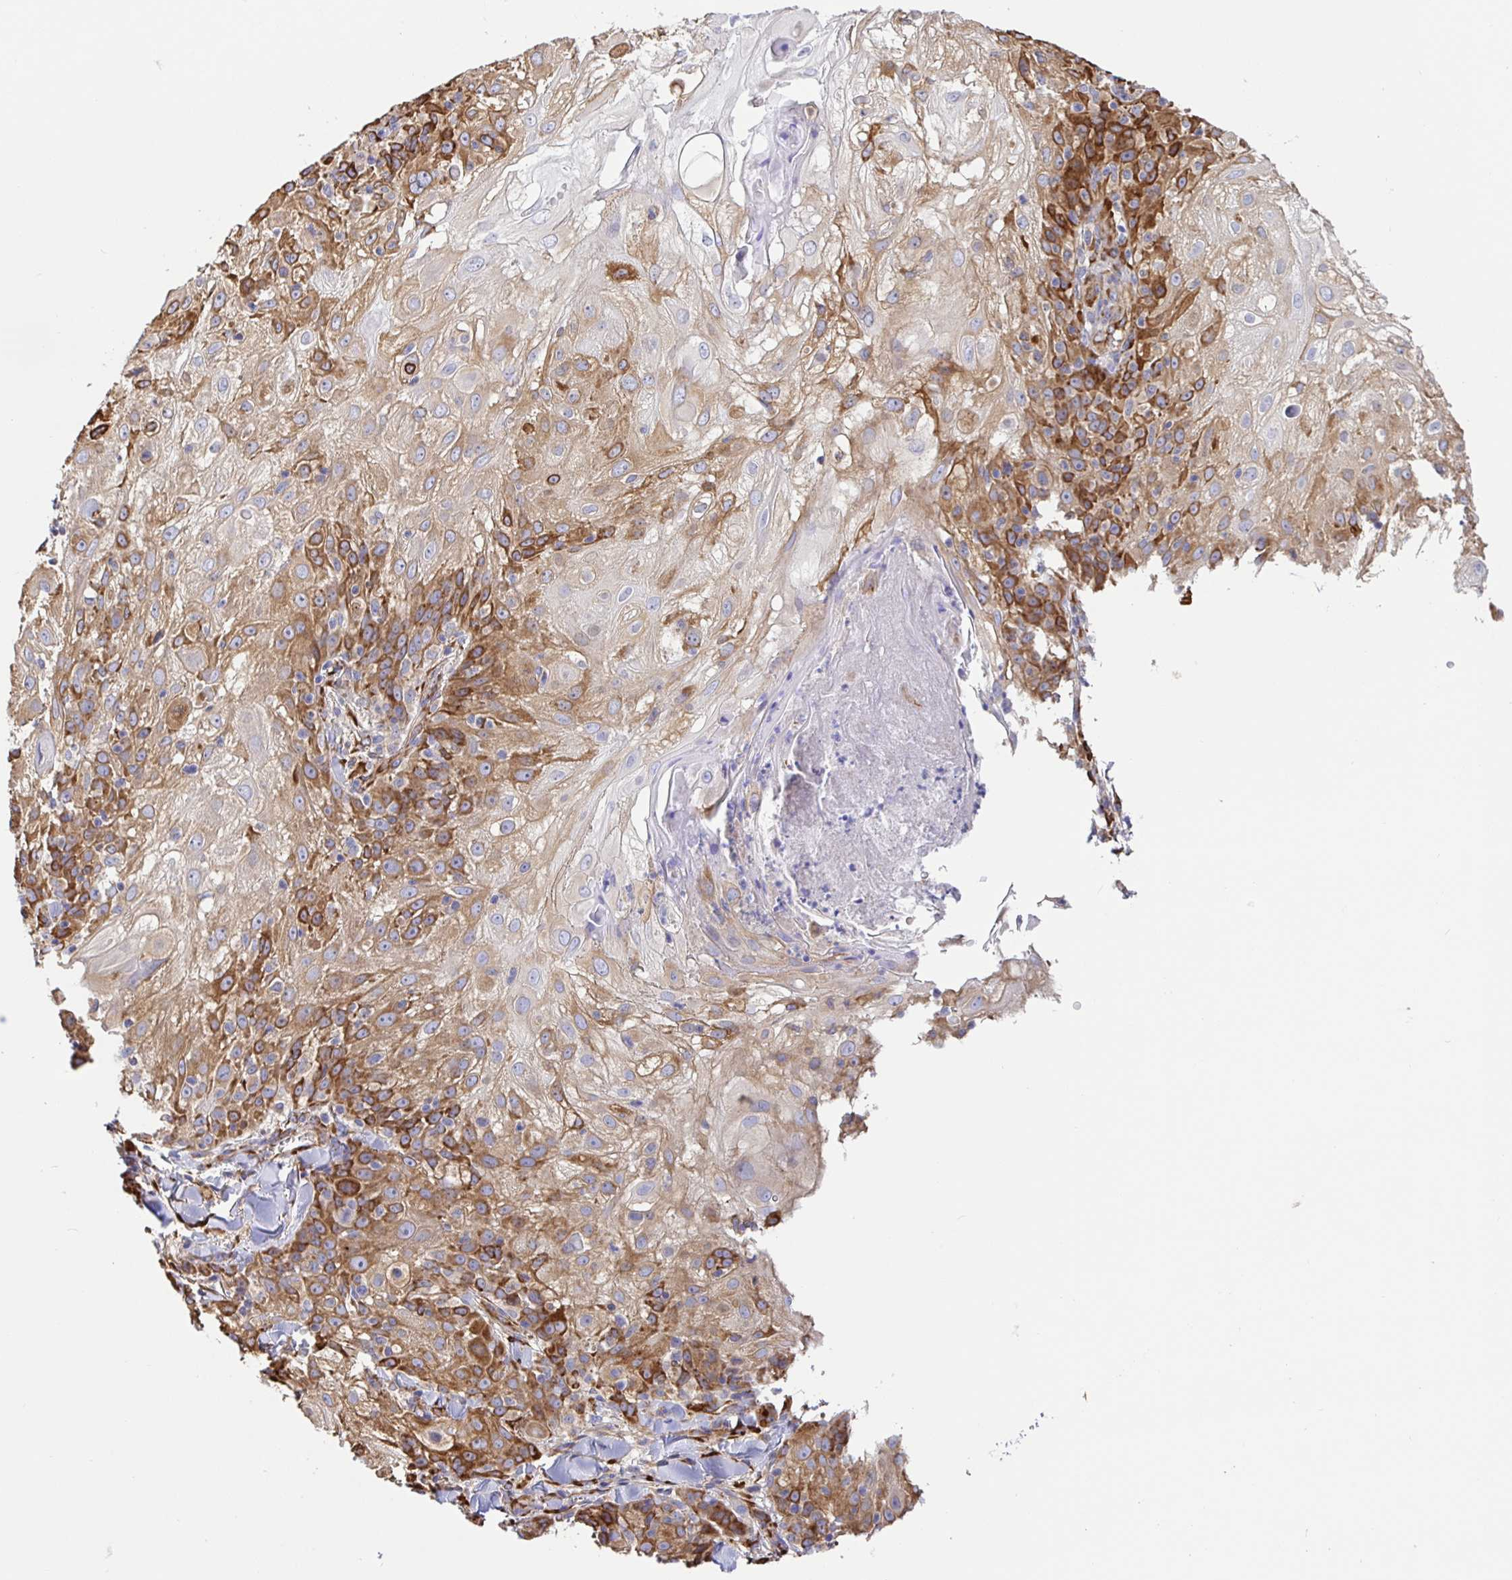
{"staining": {"intensity": "moderate", "quantity": "25%-75%", "location": "cytoplasmic/membranous"}, "tissue": "skin cancer", "cell_type": "Tumor cells", "image_type": "cancer", "snomed": [{"axis": "morphology", "description": "Normal tissue, NOS"}, {"axis": "morphology", "description": "Squamous cell carcinoma, NOS"}, {"axis": "topography", "description": "Skin"}], "caption": "Brown immunohistochemical staining in squamous cell carcinoma (skin) reveals moderate cytoplasmic/membranous staining in about 25%-75% of tumor cells.", "gene": "MAOA", "patient": {"sex": "female", "age": 83}}